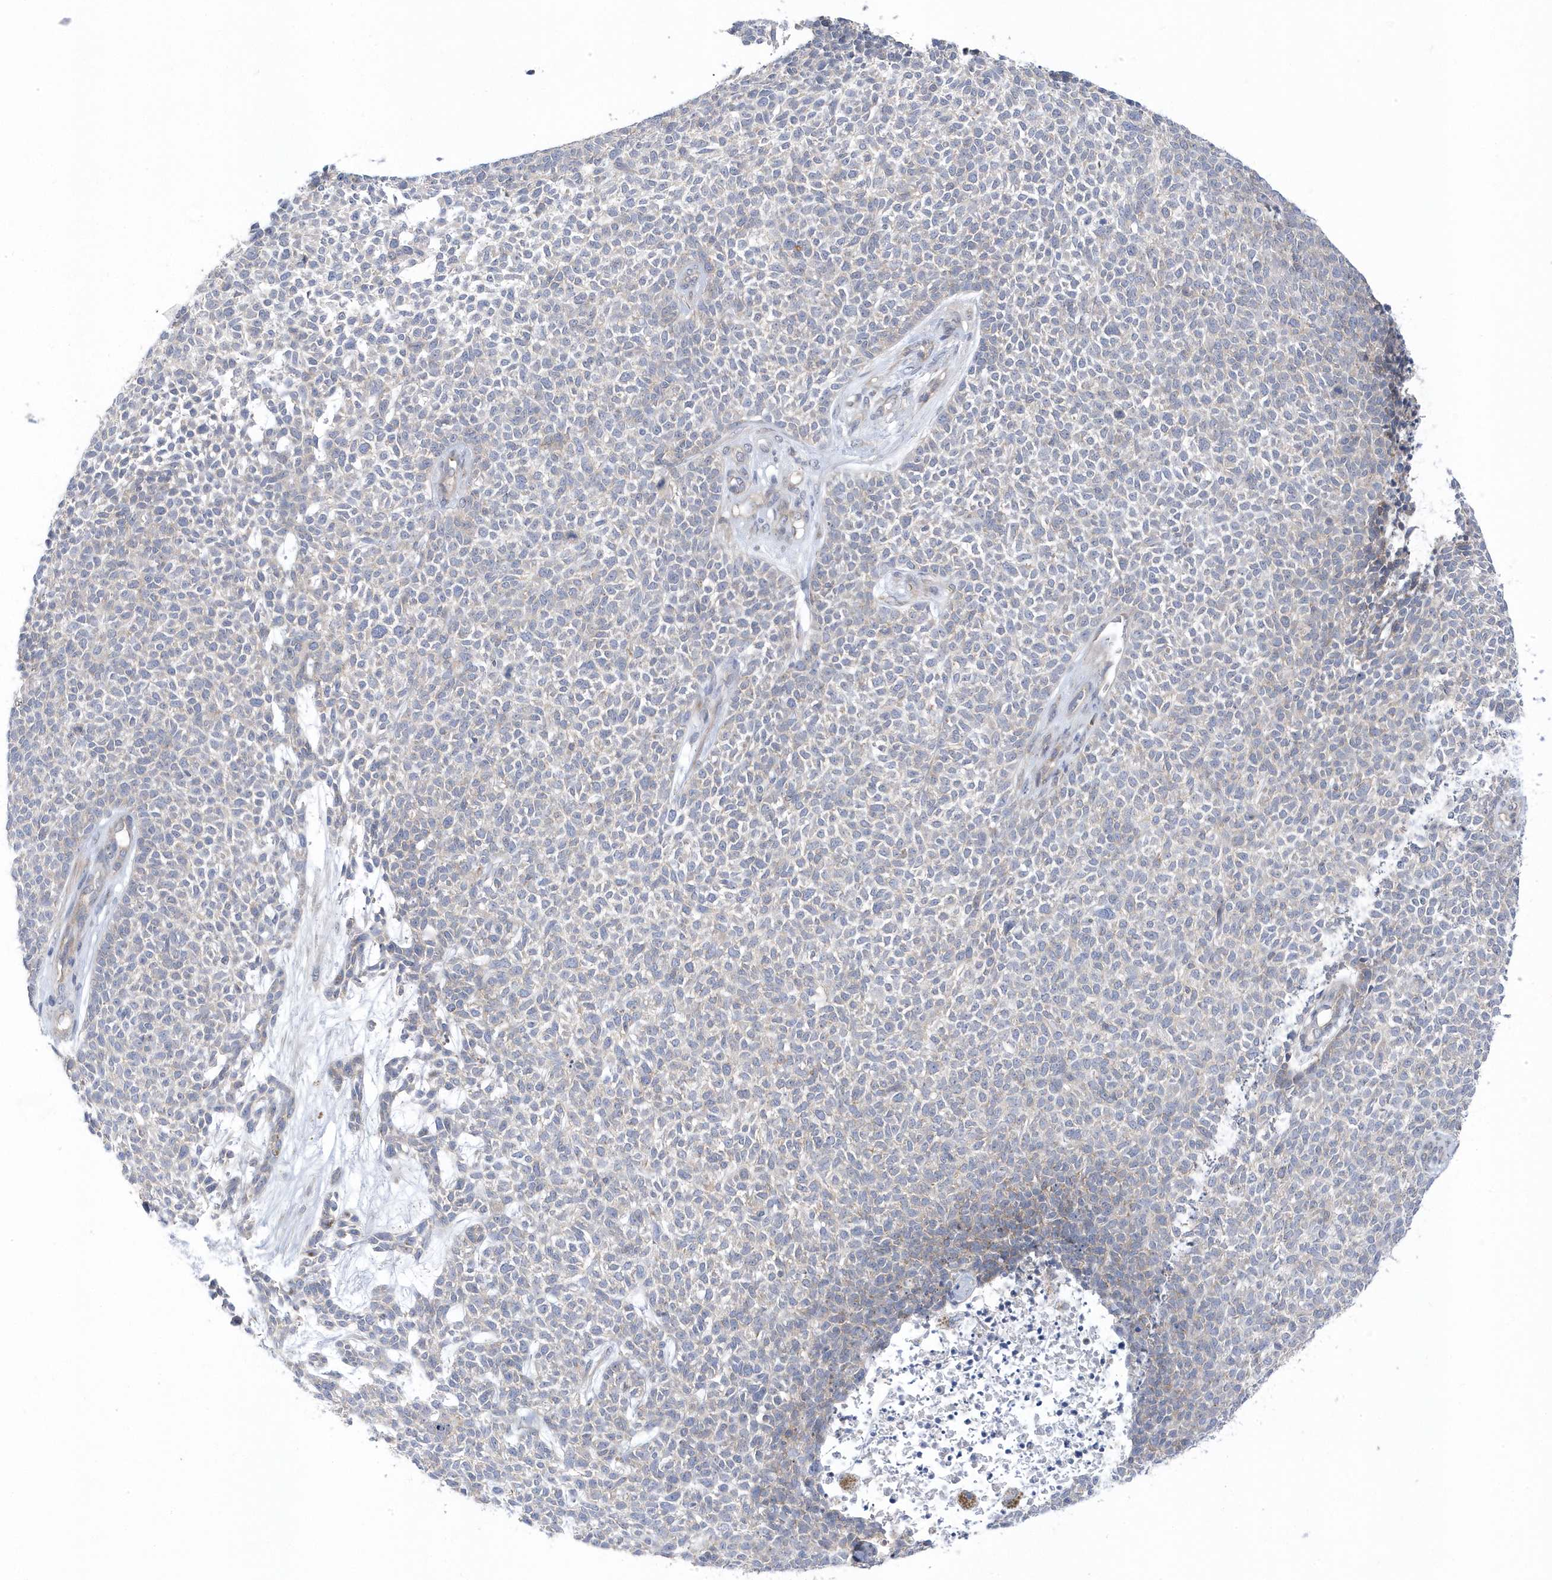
{"staining": {"intensity": "negative", "quantity": "none", "location": "none"}, "tissue": "skin cancer", "cell_type": "Tumor cells", "image_type": "cancer", "snomed": [{"axis": "morphology", "description": "Basal cell carcinoma"}, {"axis": "topography", "description": "Skin"}], "caption": "Tumor cells are negative for brown protein staining in basal cell carcinoma (skin).", "gene": "ANAPC1", "patient": {"sex": "female", "age": 84}}